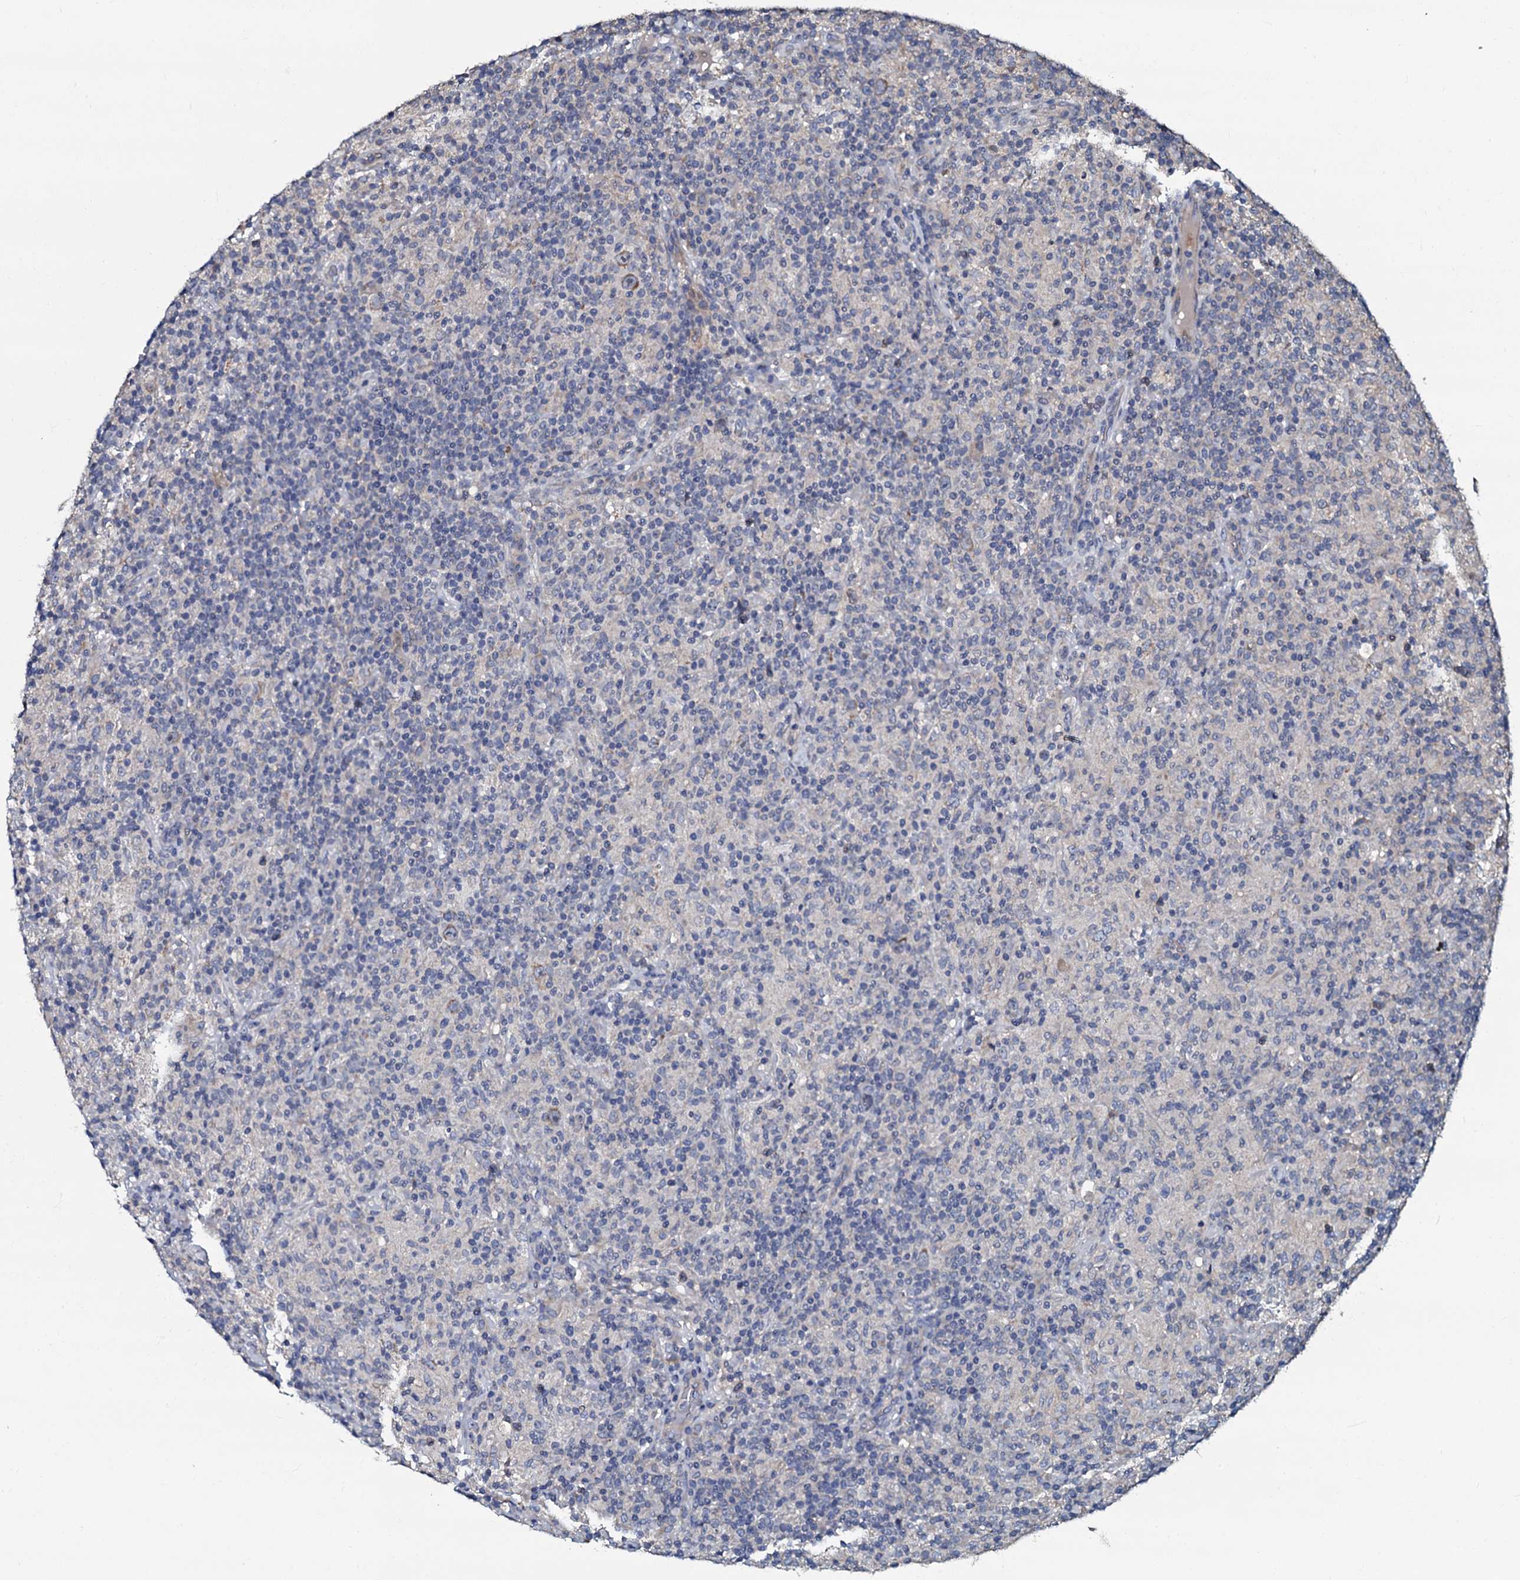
{"staining": {"intensity": "negative", "quantity": "none", "location": "none"}, "tissue": "lymphoma", "cell_type": "Tumor cells", "image_type": "cancer", "snomed": [{"axis": "morphology", "description": "Hodgkin's disease, NOS"}, {"axis": "topography", "description": "Lymph node"}], "caption": "Immunohistochemical staining of lymphoma exhibits no significant positivity in tumor cells.", "gene": "CPNE2", "patient": {"sex": "male", "age": 70}}